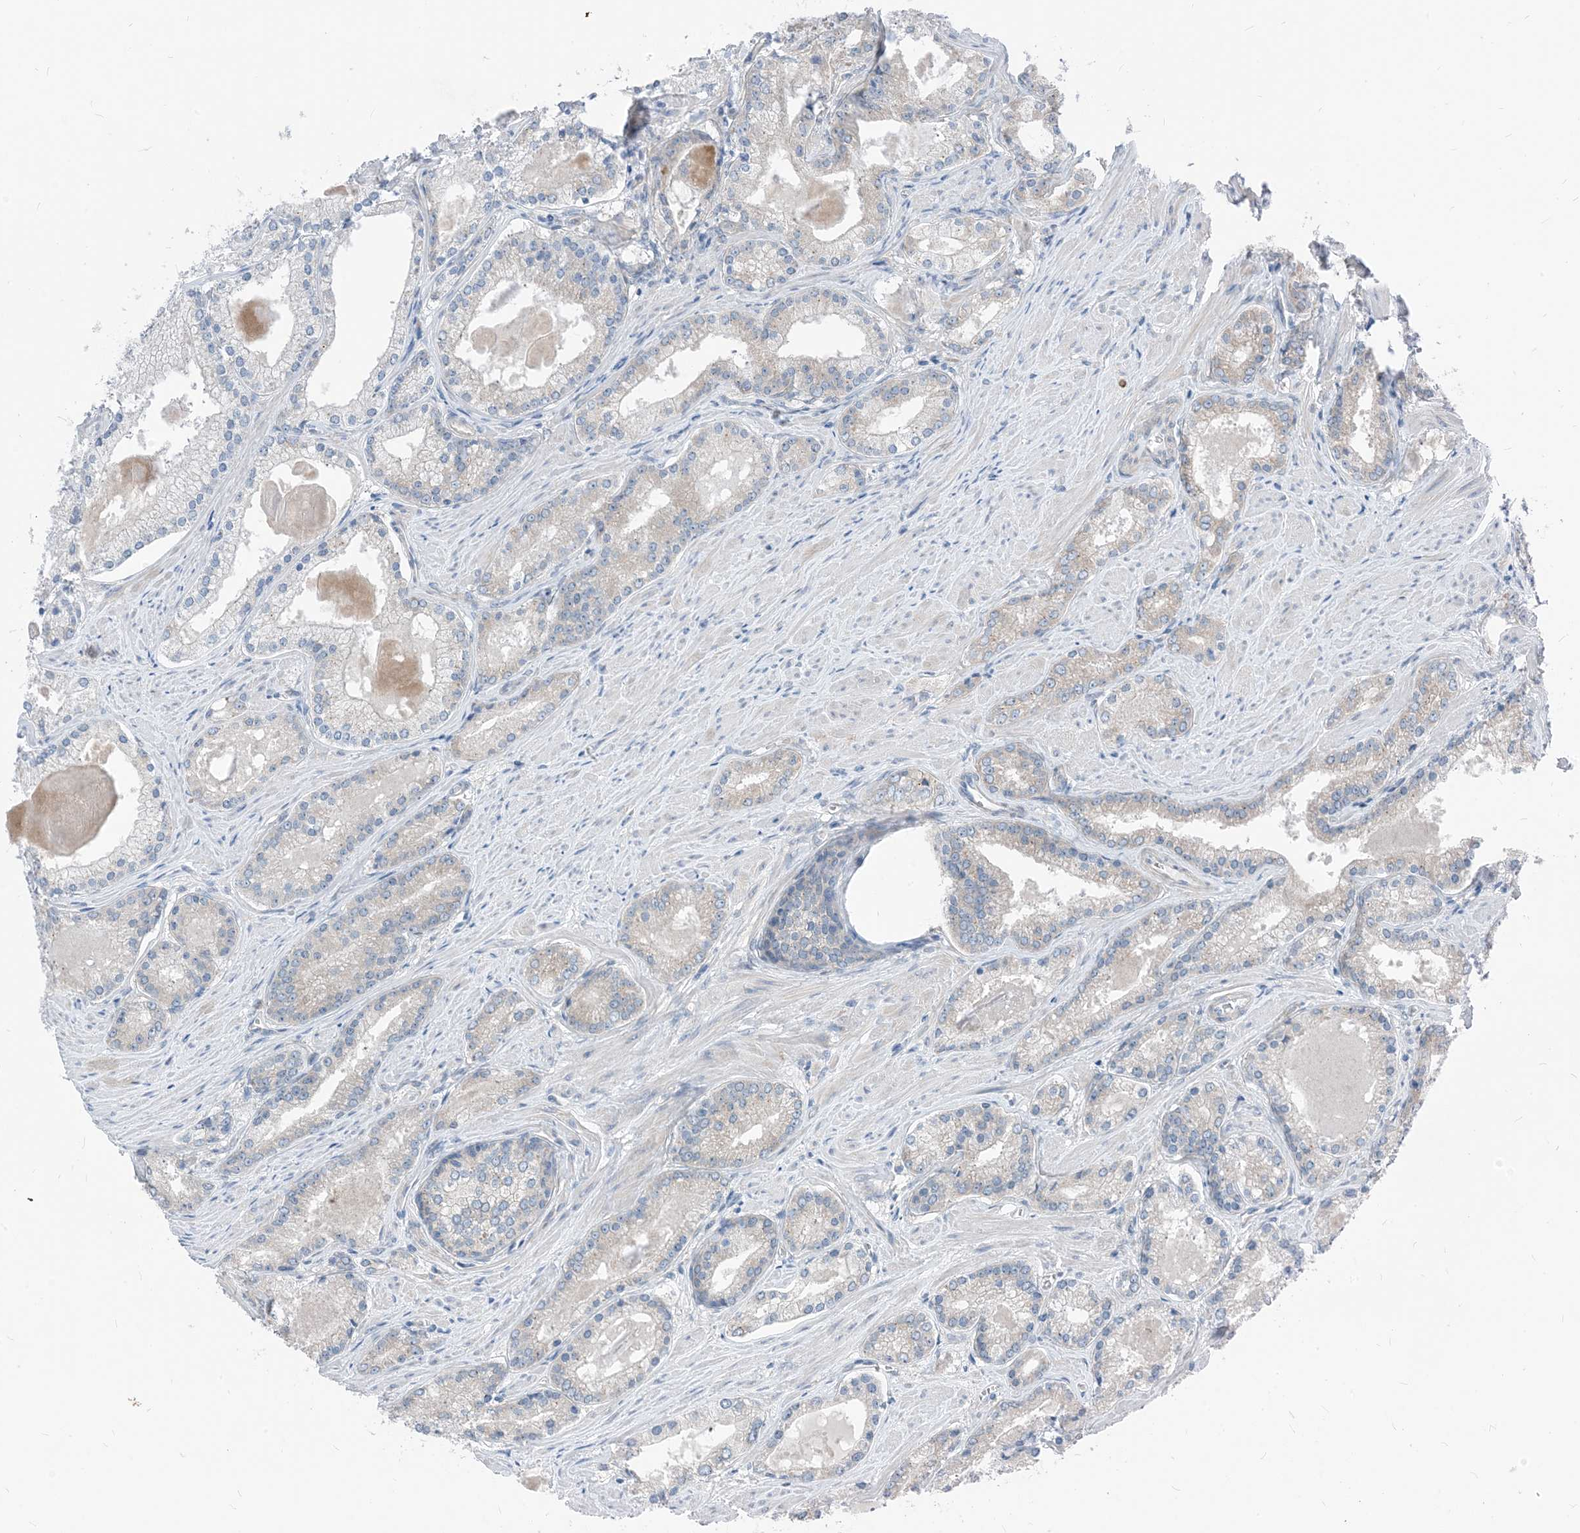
{"staining": {"intensity": "weak", "quantity": "<25%", "location": "cytoplasmic/membranous"}, "tissue": "prostate cancer", "cell_type": "Tumor cells", "image_type": "cancer", "snomed": [{"axis": "morphology", "description": "Adenocarcinoma, Low grade"}, {"axis": "topography", "description": "Prostate"}], "caption": "Micrograph shows no protein expression in tumor cells of prostate cancer (adenocarcinoma (low-grade)) tissue. (DAB immunohistochemistry, high magnification).", "gene": "PLEKHA3", "patient": {"sex": "male", "age": 54}}